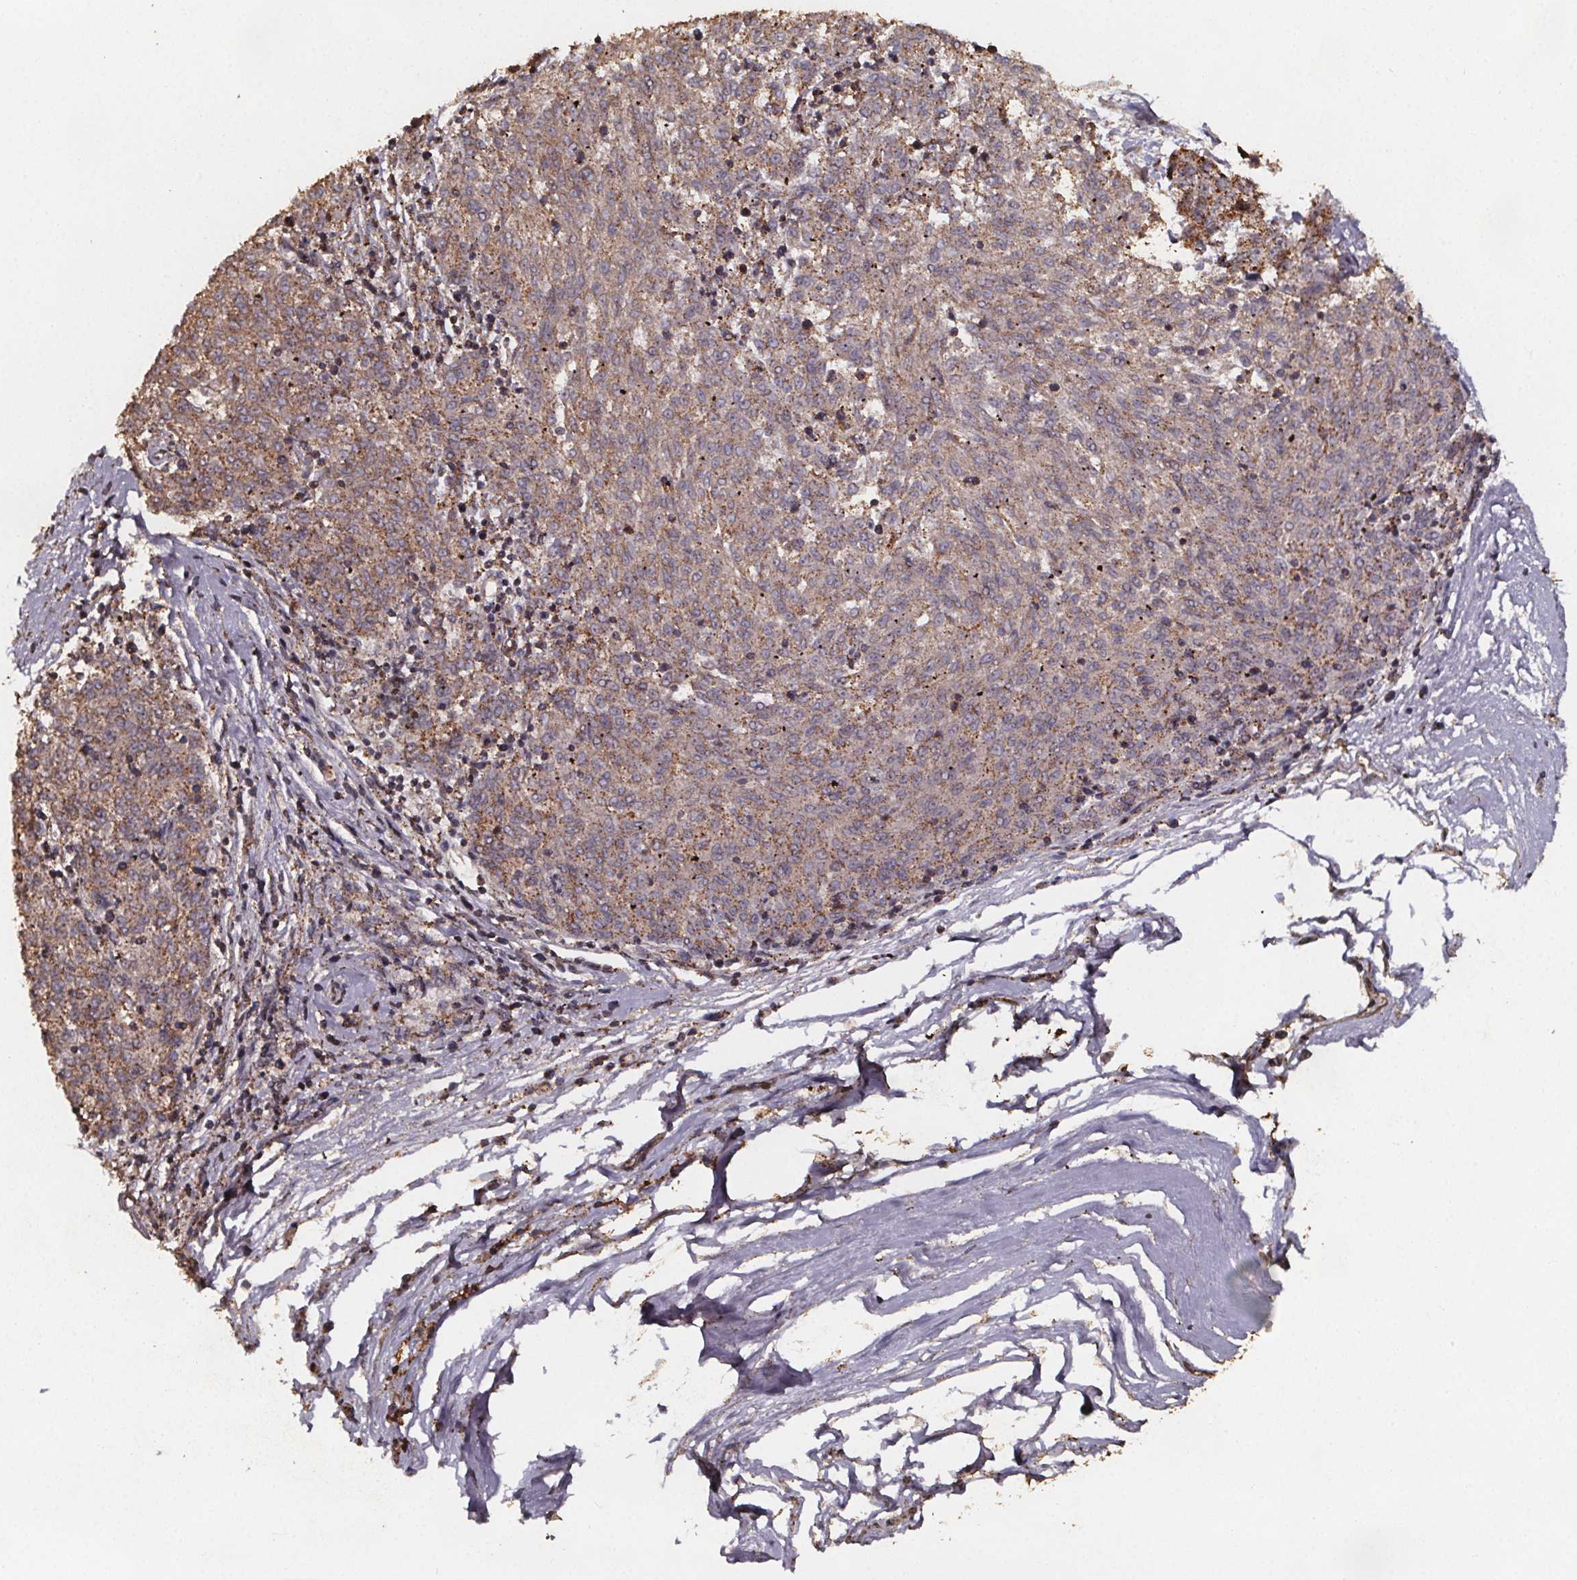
{"staining": {"intensity": "moderate", "quantity": "25%-75%", "location": "cytoplasmic/membranous"}, "tissue": "melanoma", "cell_type": "Tumor cells", "image_type": "cancer", "snomed": [{"axis": "morphology", "description": "Malignant melanoma, NOS"}, {"axis": "topography", "description": "Skin"}], "caption": "The micrograph shows immunohistochemical staining of malignant melanoma. There is moderate cytoplasmic/membranous staining is present in approximately 25%-75% of tumor cells.", "gene": "ZNF879", "patient": {"sex": "female", "age": 72}}